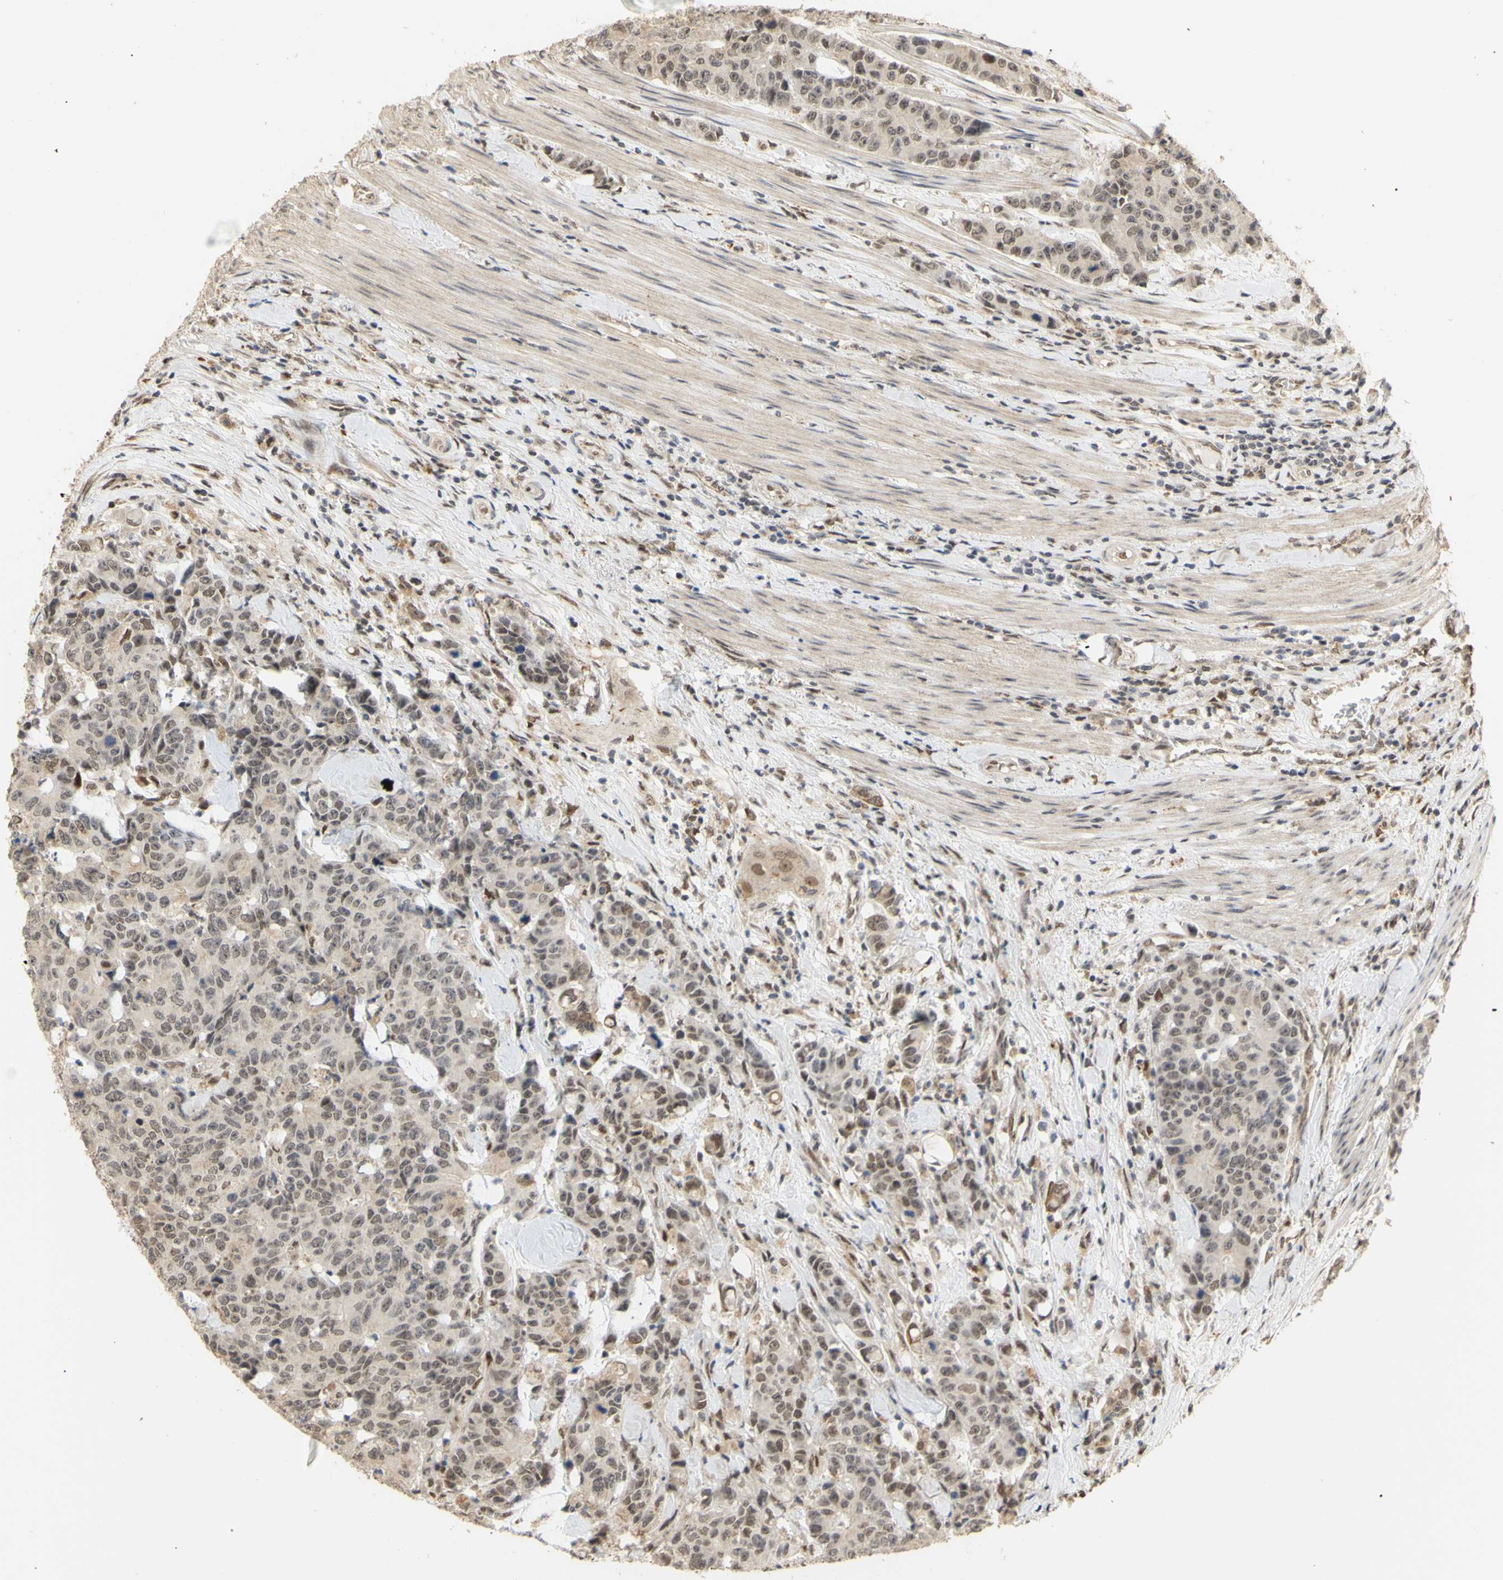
{"staining": {"intensity": "weak", "quantity": ">75%", "location": "nuclear"}, "tissue": "colorectal cancer", "cell_type": "Tumor cells", "image_type": "cancer", "snomed": [{"axis": "morphology", "description": "Adenocarcinoma, NOS"}, {"axis": "topography", "description": "Colon"}], "caption": "Approximately >75% of tumor cells in colorectal adenocarcinoma display weak nuclear protein expression as visualized by brown immunohistochemical staining.", "gene": "GTF2E2", "patient": {"sex": "female", "age": 86}}